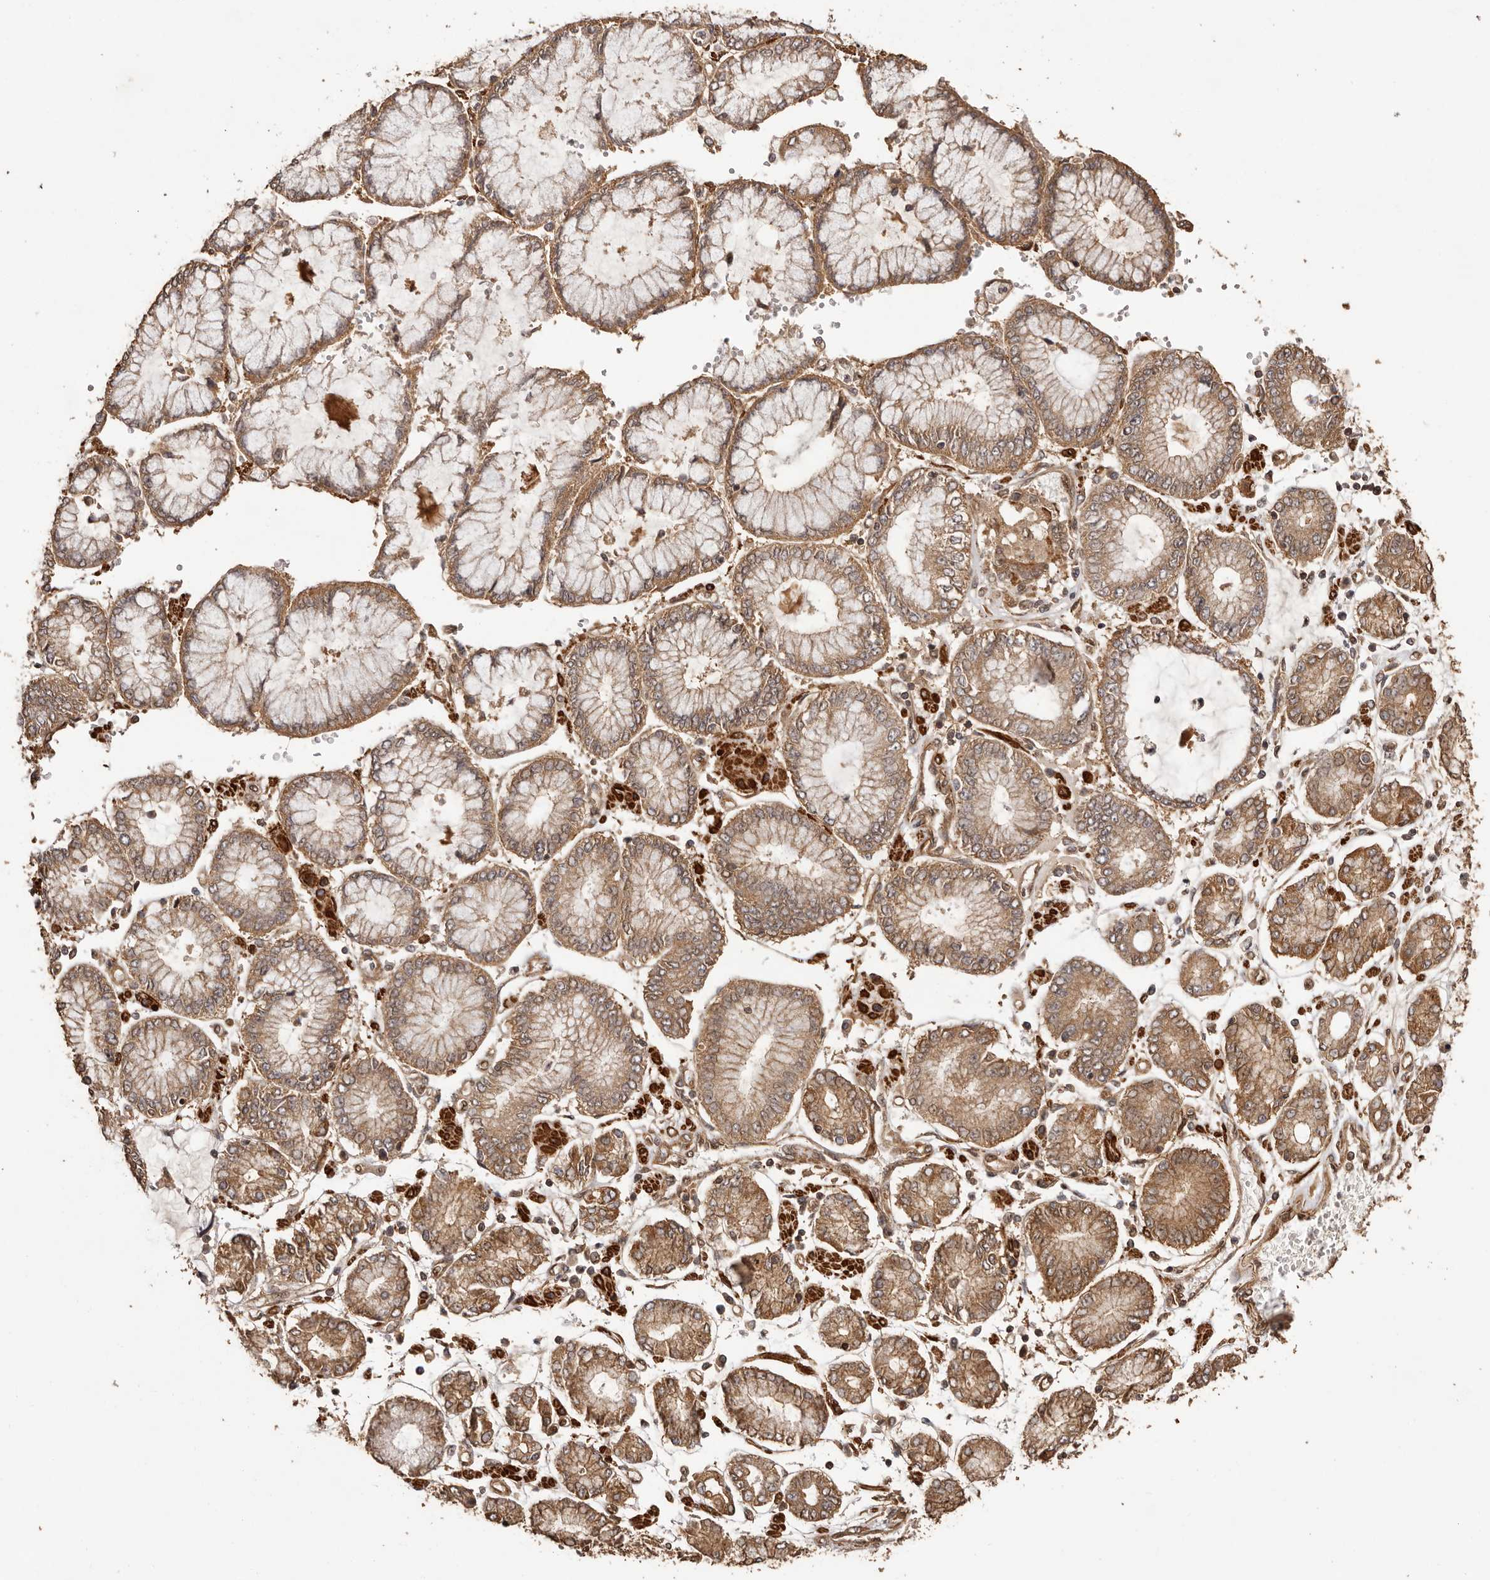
{"staining": {"intensity": "moderate", "quantity": ">75%", "location": "cytoplasmic/membranous"}, "tissue": "stomach cancer", "cell_type": "Tumor cells", "image_type": "cancer", "snomed": [{"axis": "morphology", "description": "Adenocarcinoma, NOS"}, {"axis": "topography", "description": "Stomach"}], "caption": "Moderate cytoplasmic/membranous protein positivity is identified in approximately >75% of tumor cells in stomach adenocarcinoma.", "gene": "UBR2", "patient": {"sex": "male", "age": 76}}